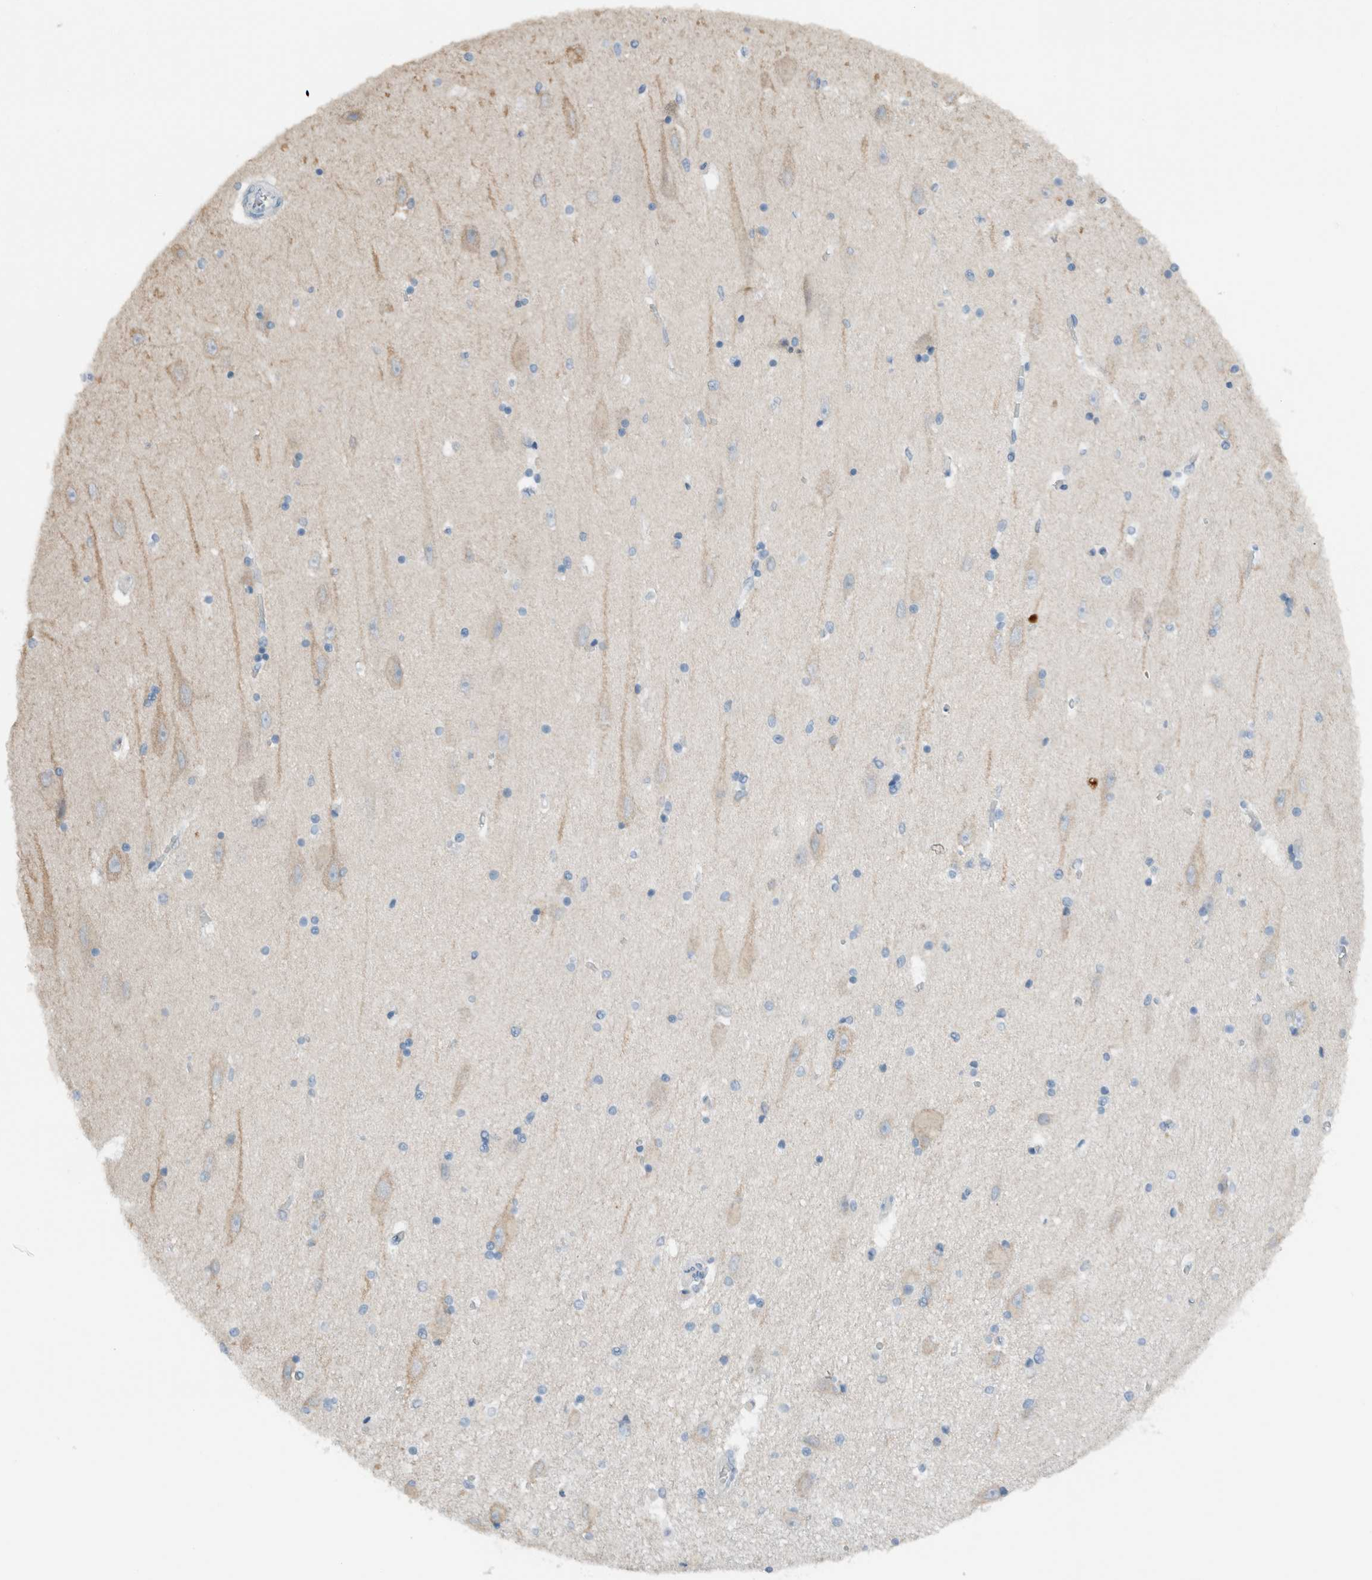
{"staining": {"intensity": "negative", "quantity": "none", "location": "none"}, "tissue": "hippocampus", "cell_type": "Glial cells", "image_type": "normal", "snomed": [{"axis": "morphology", "description": "Normal tissue, NOS"}, {"axis": "topography", "description": "Hippocampus"}], "caption": "This is an immunohistochemistry histopathology image of unremarkable human hippocampus. There is no staining in glial cells.", "gene": "DUOX1", "patient": {"sex": "female", "age": 54}}